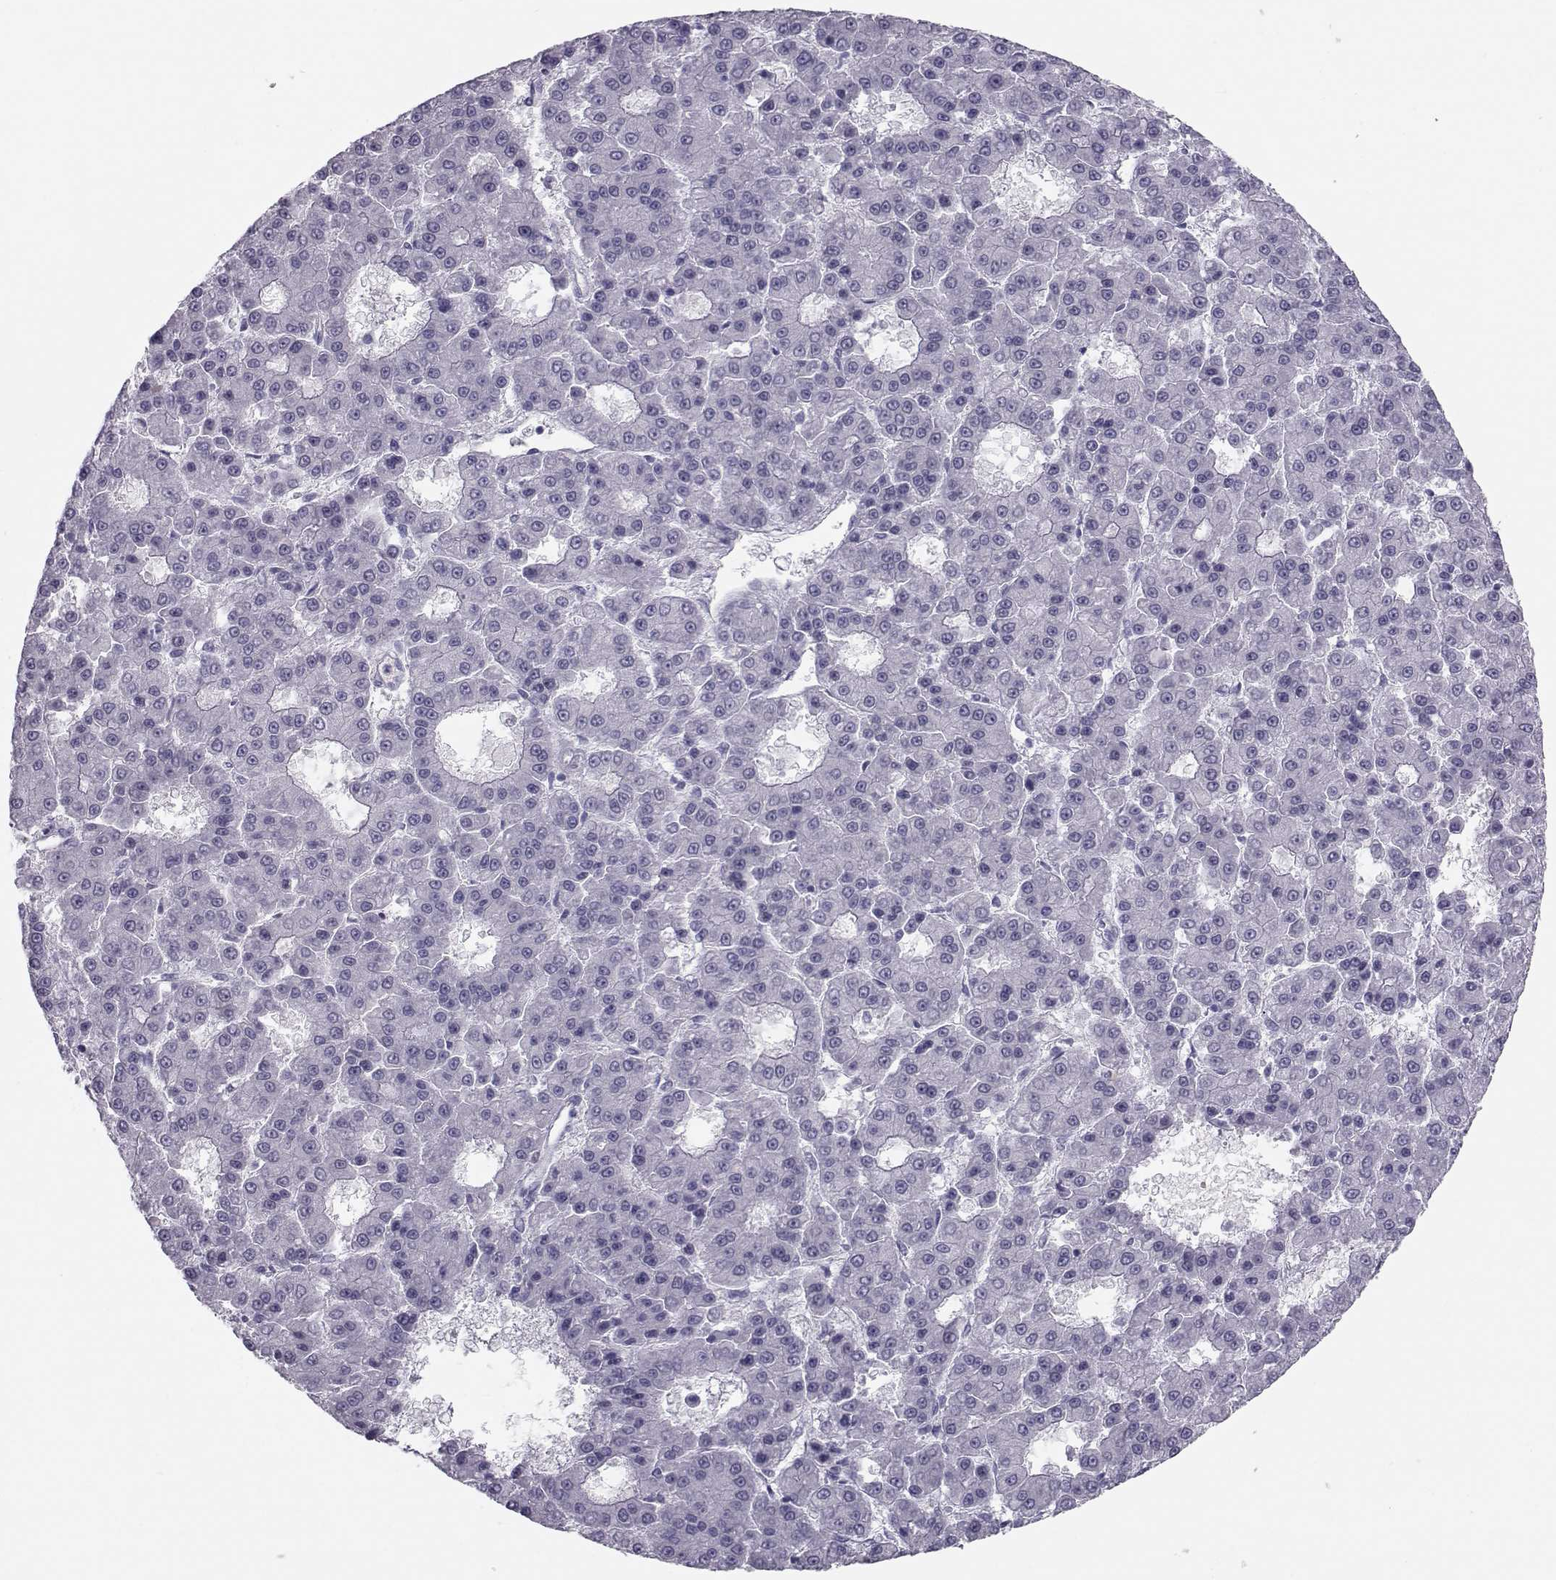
{"staining": {"intensity": "negative", "quantity": "none", "location": "none"}, "tissue": "liver cancer", "cell_type": "Tumor cells", "image_type": "cancer", "snomed": [{"axis": "morphology", "description": "Carcinoma, Hepatocellular, NOS"}, {"axis": "topography", "description": "Liver"}], "caption": "Liver cancer (hepatocellular carcinoma) was stained to show a protein in brown. There is no significant positivity in tumor cells. Brightfield microscopy of IHC stained with DAB (3,3'-diaminobenzidine) (brown) and hematoxylin (blue), captured at high magnification.", "gene": "GARIN3", "patient": {"sex": "male", "age": 70}}